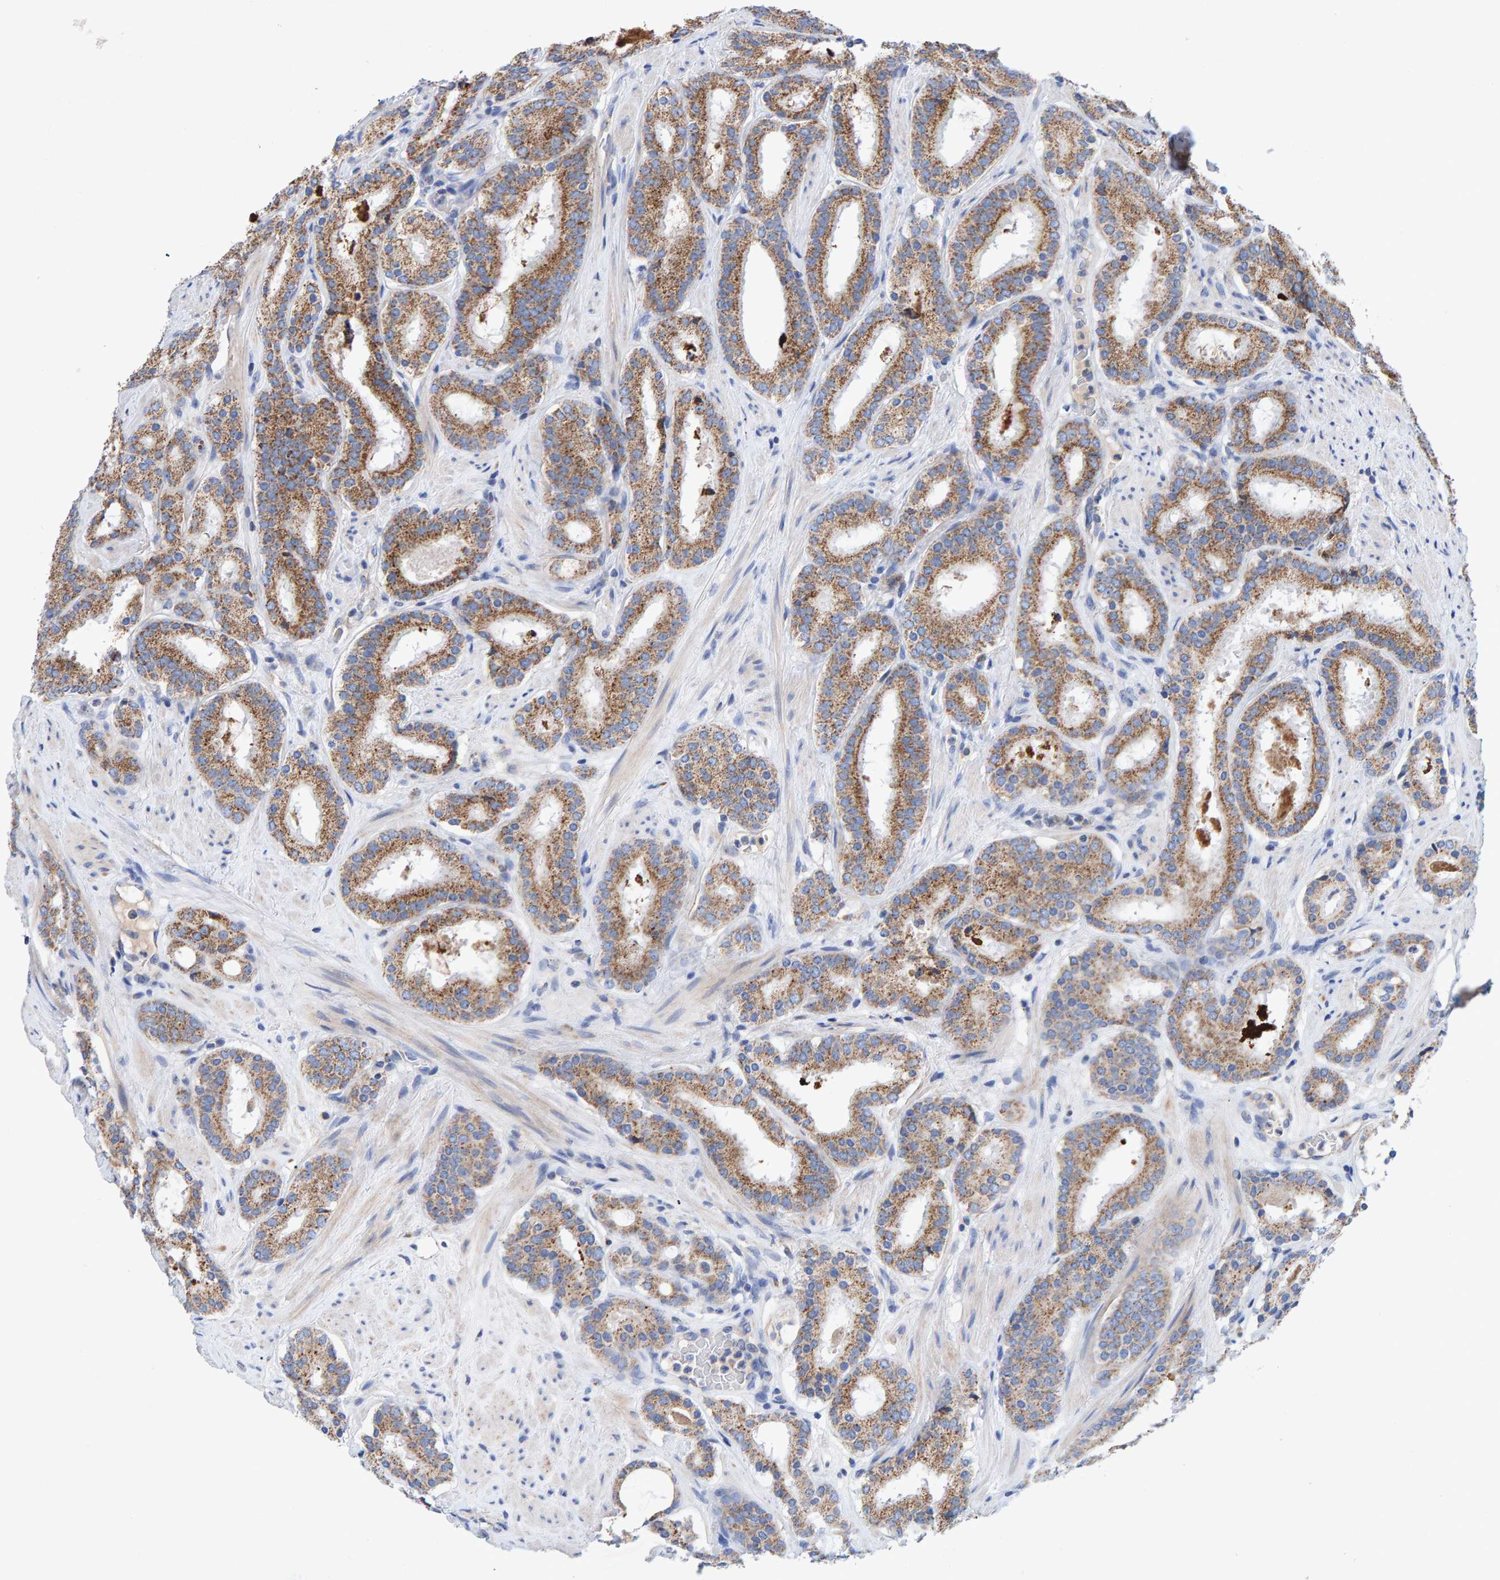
{"staining": {"intensity": "moderate", "quantity": ">75%", "location": "cytoplasmic/membranous"}, "tissue": "prostate cancer", "cell_type": "Tumor cells", "image_type": "cancer", "snomed": [{"axis": "morphology", "description": "Adenocarcinoma, Low grade"}, {"axis": "topography", "description": "Prostate"}], "caption": "High-magnification brightfield microscopy of prostate cancer (low-grade adenocarcinoma) stained with DAB (brown) and counterstained with hematoxylin (blue). tumor cells exhibit moderate cytoplasmic/membranous positivity is seen in approximately>75% of cells.", "gene": "EFR3A", "patient": {"sex": "male", "age": 69}}